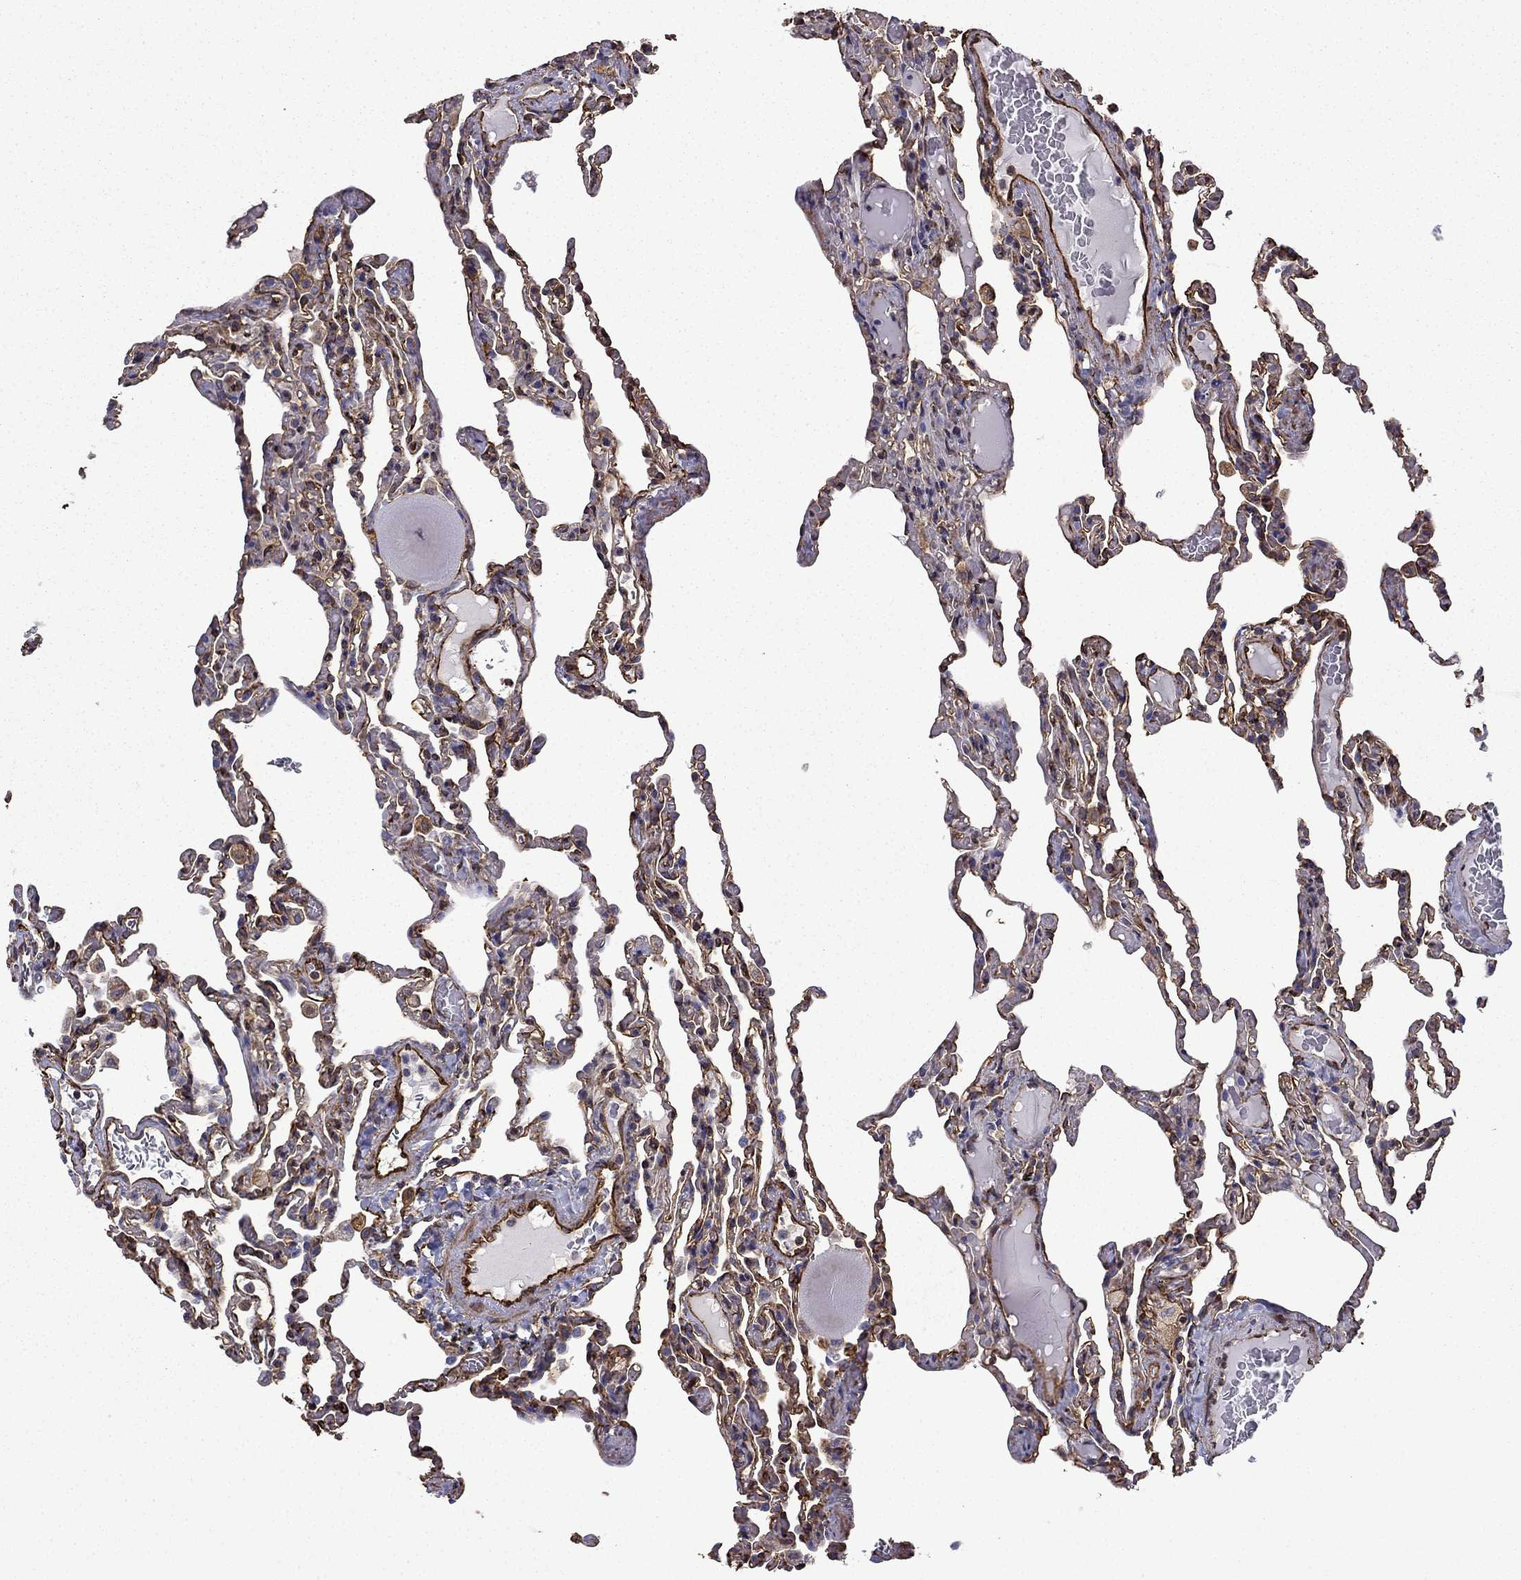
{"staining": {"intensity": "negative", "quantity": "none", "location": "none"}, "tissue": "lung", "cell_type": "Alveolar cells", "image_type": "normal", "snomed": [{"axis": "morphology", "description": "Normal tissue, NOS"}, {"axis": "topography", "description": "Lung"}], "caption": "DAB immunohistochemical staining of normal human lung exhibits no significant positivity in alveolar cells.", "gene": "MAP4", "patient": {"sex": "female", "age": 43}}